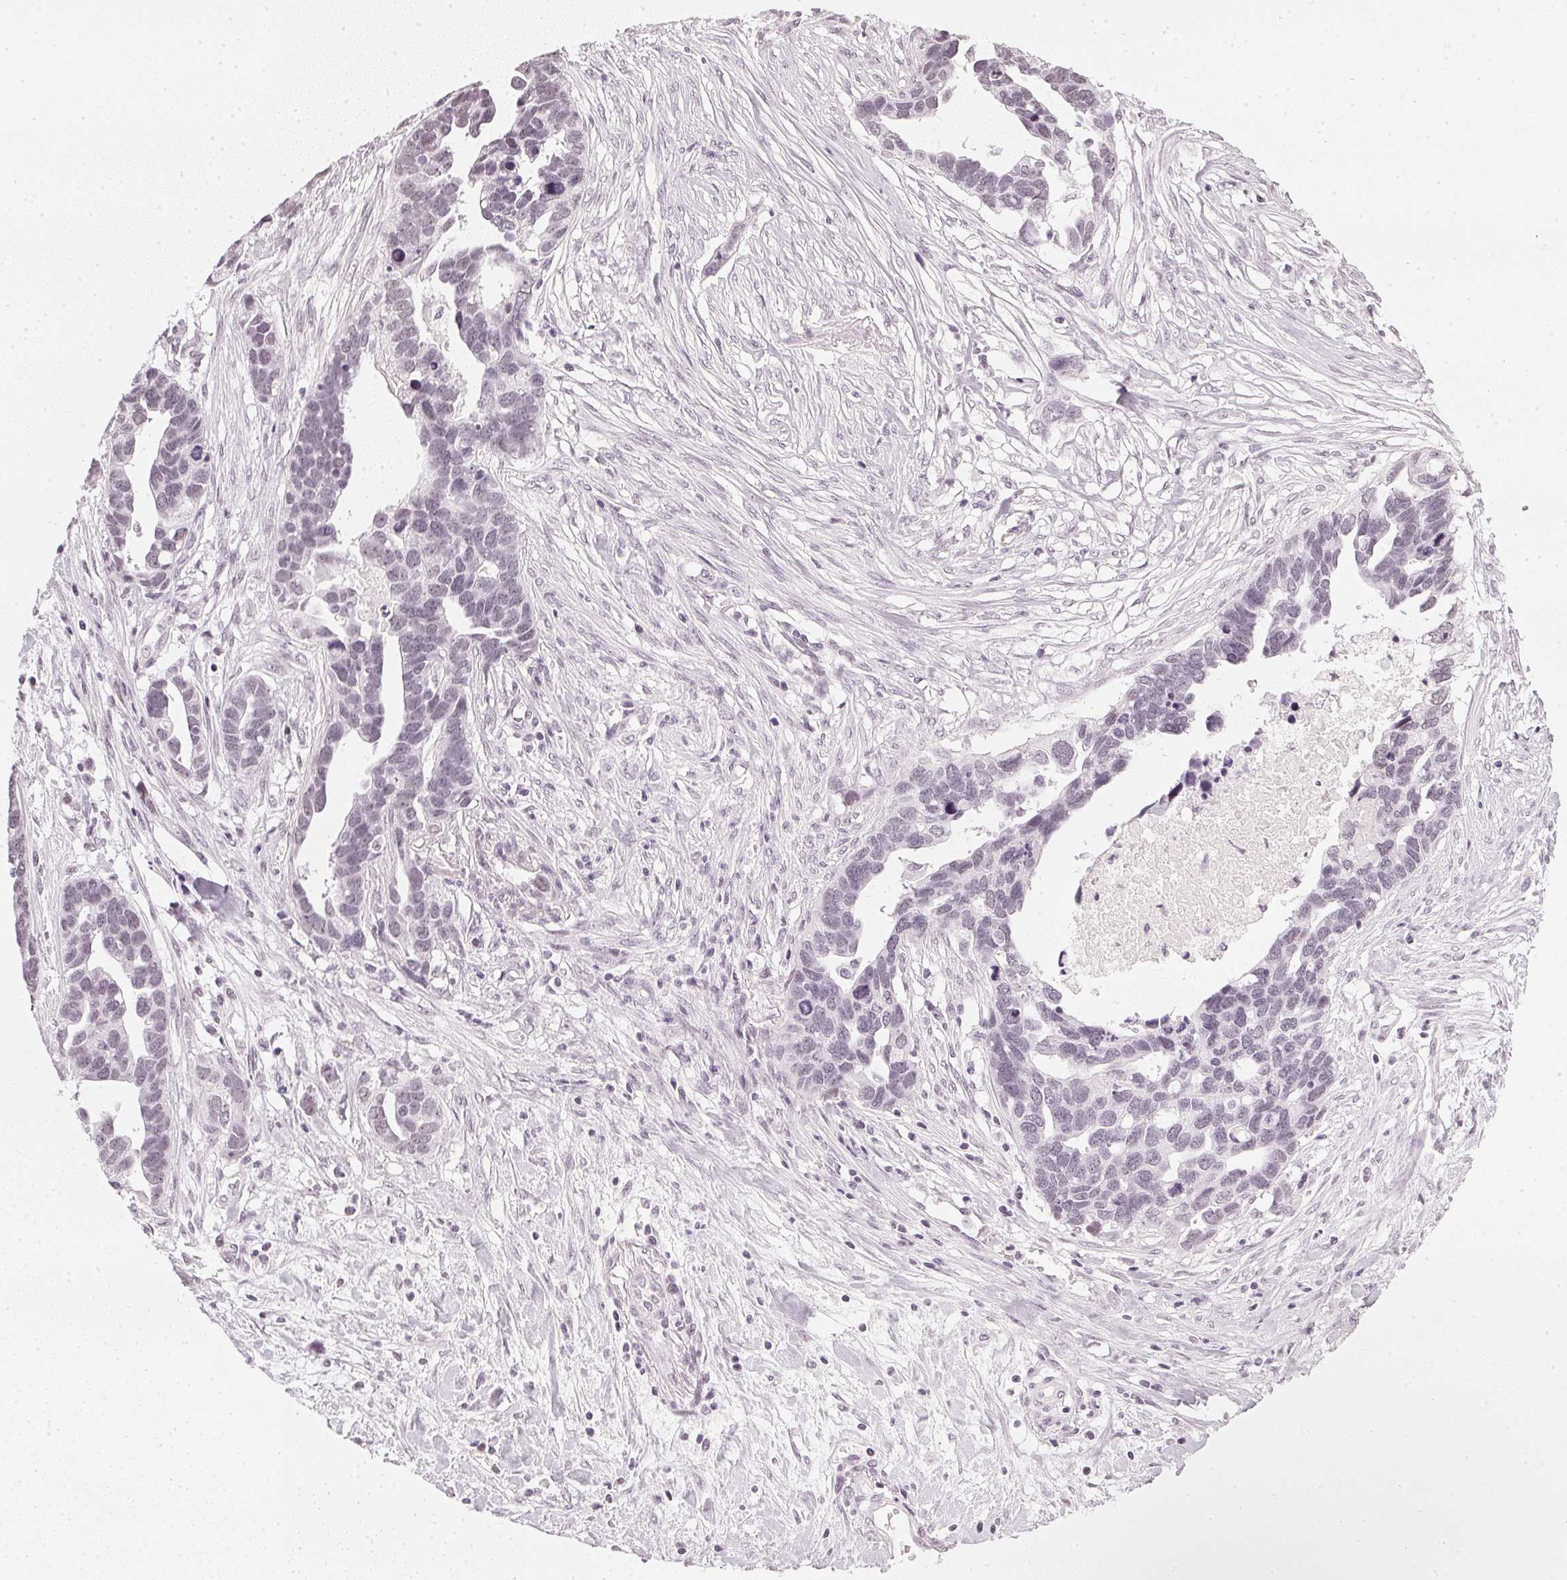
{"staining": {"intensity": "negative", "quantity": "none", "location": "none"}, "tissue": "ovarian cancer", "cell_type": "Tumor cells", "image_type": "cancer", "snomed": [{"axis": "morphology", "description": "Cystadenocarcinoma, serous, NOS"}, {"axis": "topography", "description": "Ovary"}], "caption": "Immunohistochemical staining of ovarian cancer exhibits no significant staining in tumor cells.", "gene": "DNAJC6", "patient": {"sex": "female", "age": 54}}